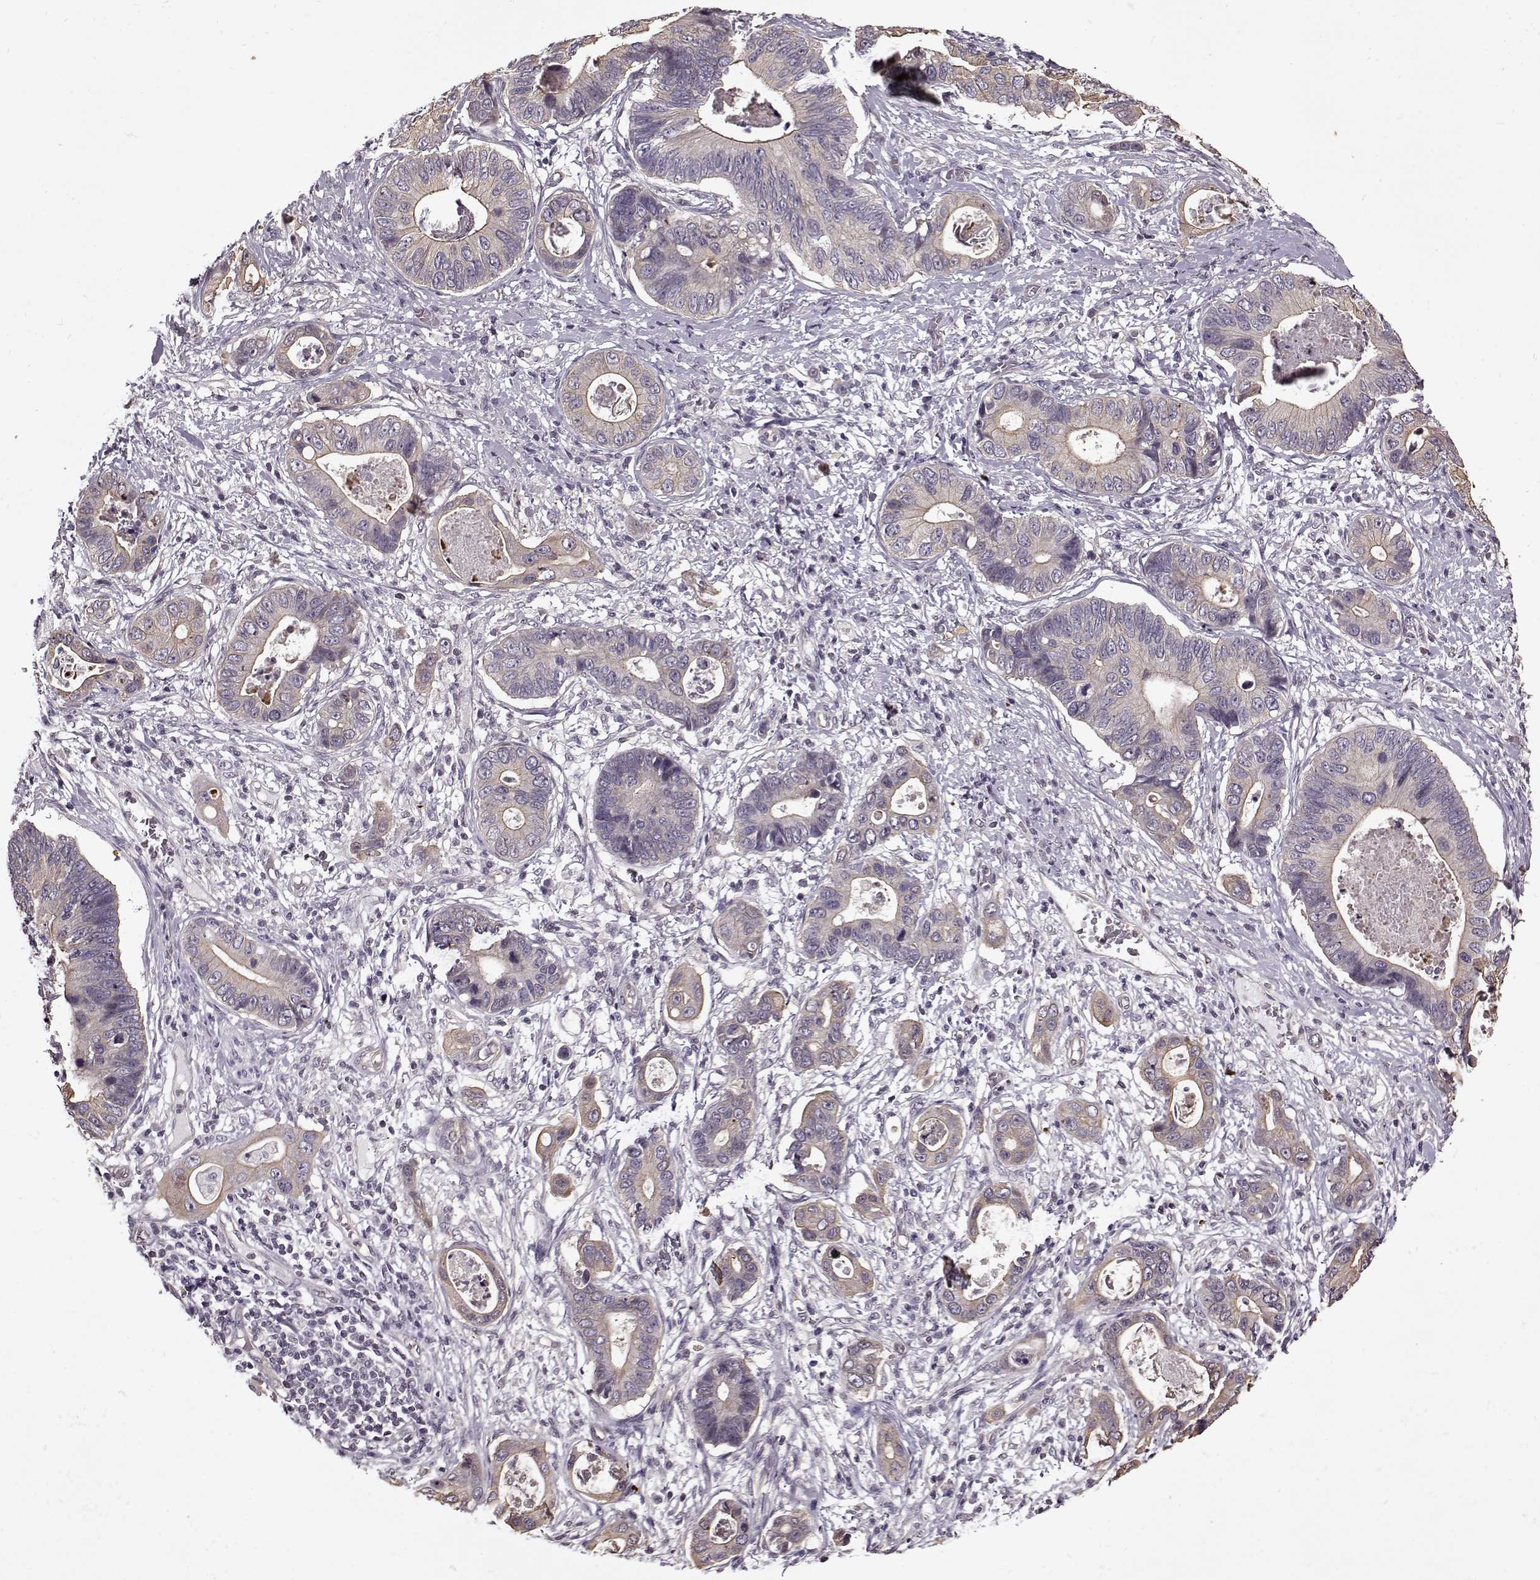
{"staining": {"intensity": "weak", "quantity": "25%-75%", "location": "cytoplasmic/membranous"}, "tissue": "stomach cancer", "cell_type": "Tumor cells", "image_type": "cancer", "snomed": [{"axis": "morphology", "description": "Adenocarcinoma, NOS"}, {"axis": "topography", "description": "Stomach"}], "caption": "Immunohistochemical staining of human stomach adenocarcinoma demonstrates low levels of weak cytoplasmic/membranous positivity in about 25%-75% of tumor cells.", "gene": "KRT9", "patient": {"sex": "male", "age": 84}}